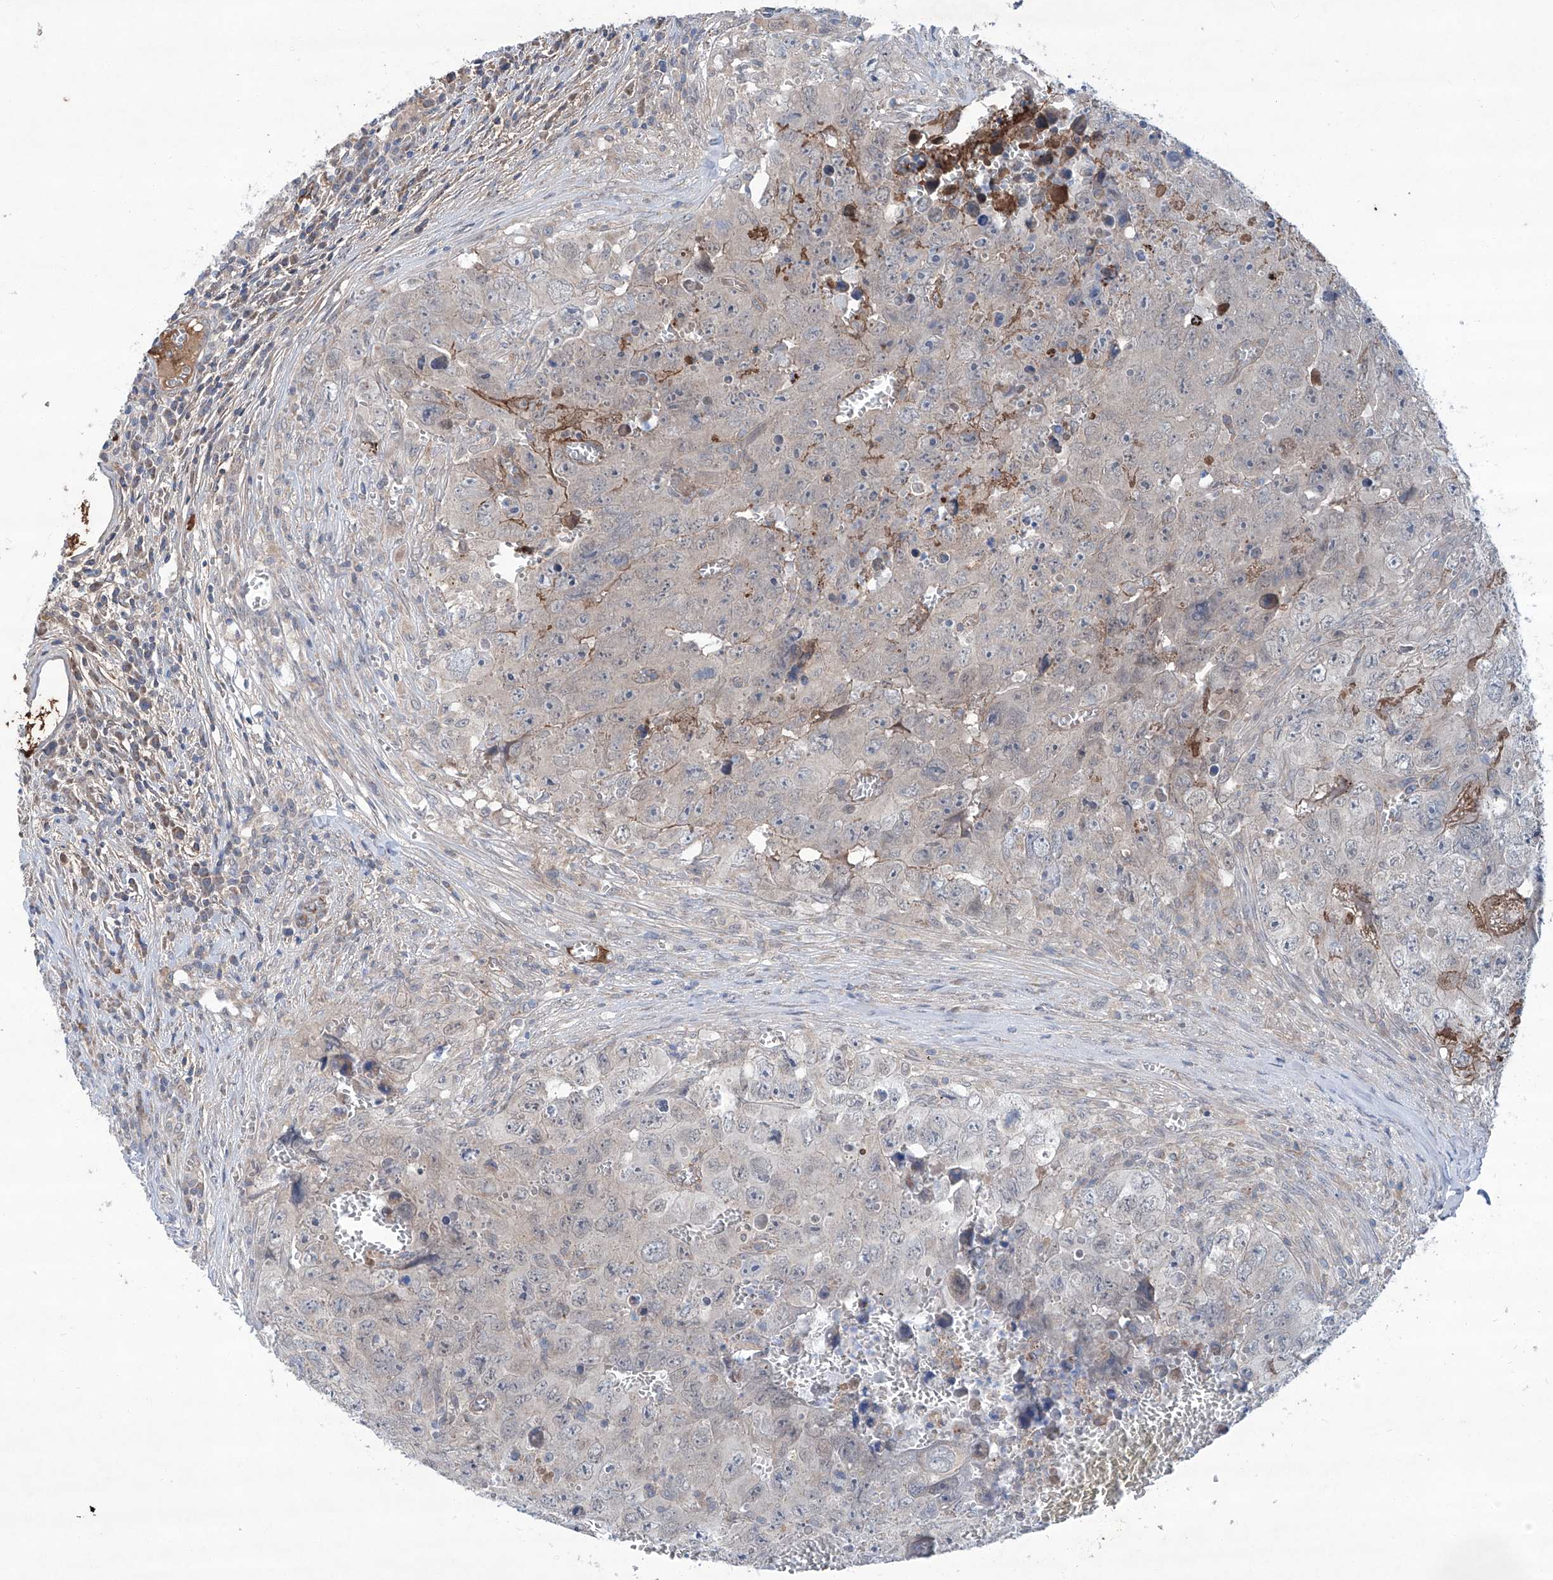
{"staining": {"intensity": "negative", "quantity": "none", "location": "none"}, "tissue": "testis cancer", "cell_type": "Tumor cells", "image_type": "cancer", "snomed": [{"axis": "morphology", "description": "Seminoma, NOS"}, {"axis": "morphology", "description": "Carcinoma, Embryonal, NOS"}, {"axis": "topography", "description": "Testis"}], "caption": "Human testis cancer (embryonal carcinoma) stained for a protein using IHC shows no staining in tumor cells.", "gene": "SIX4", "patient": {"sex": "male", "age": 43}}